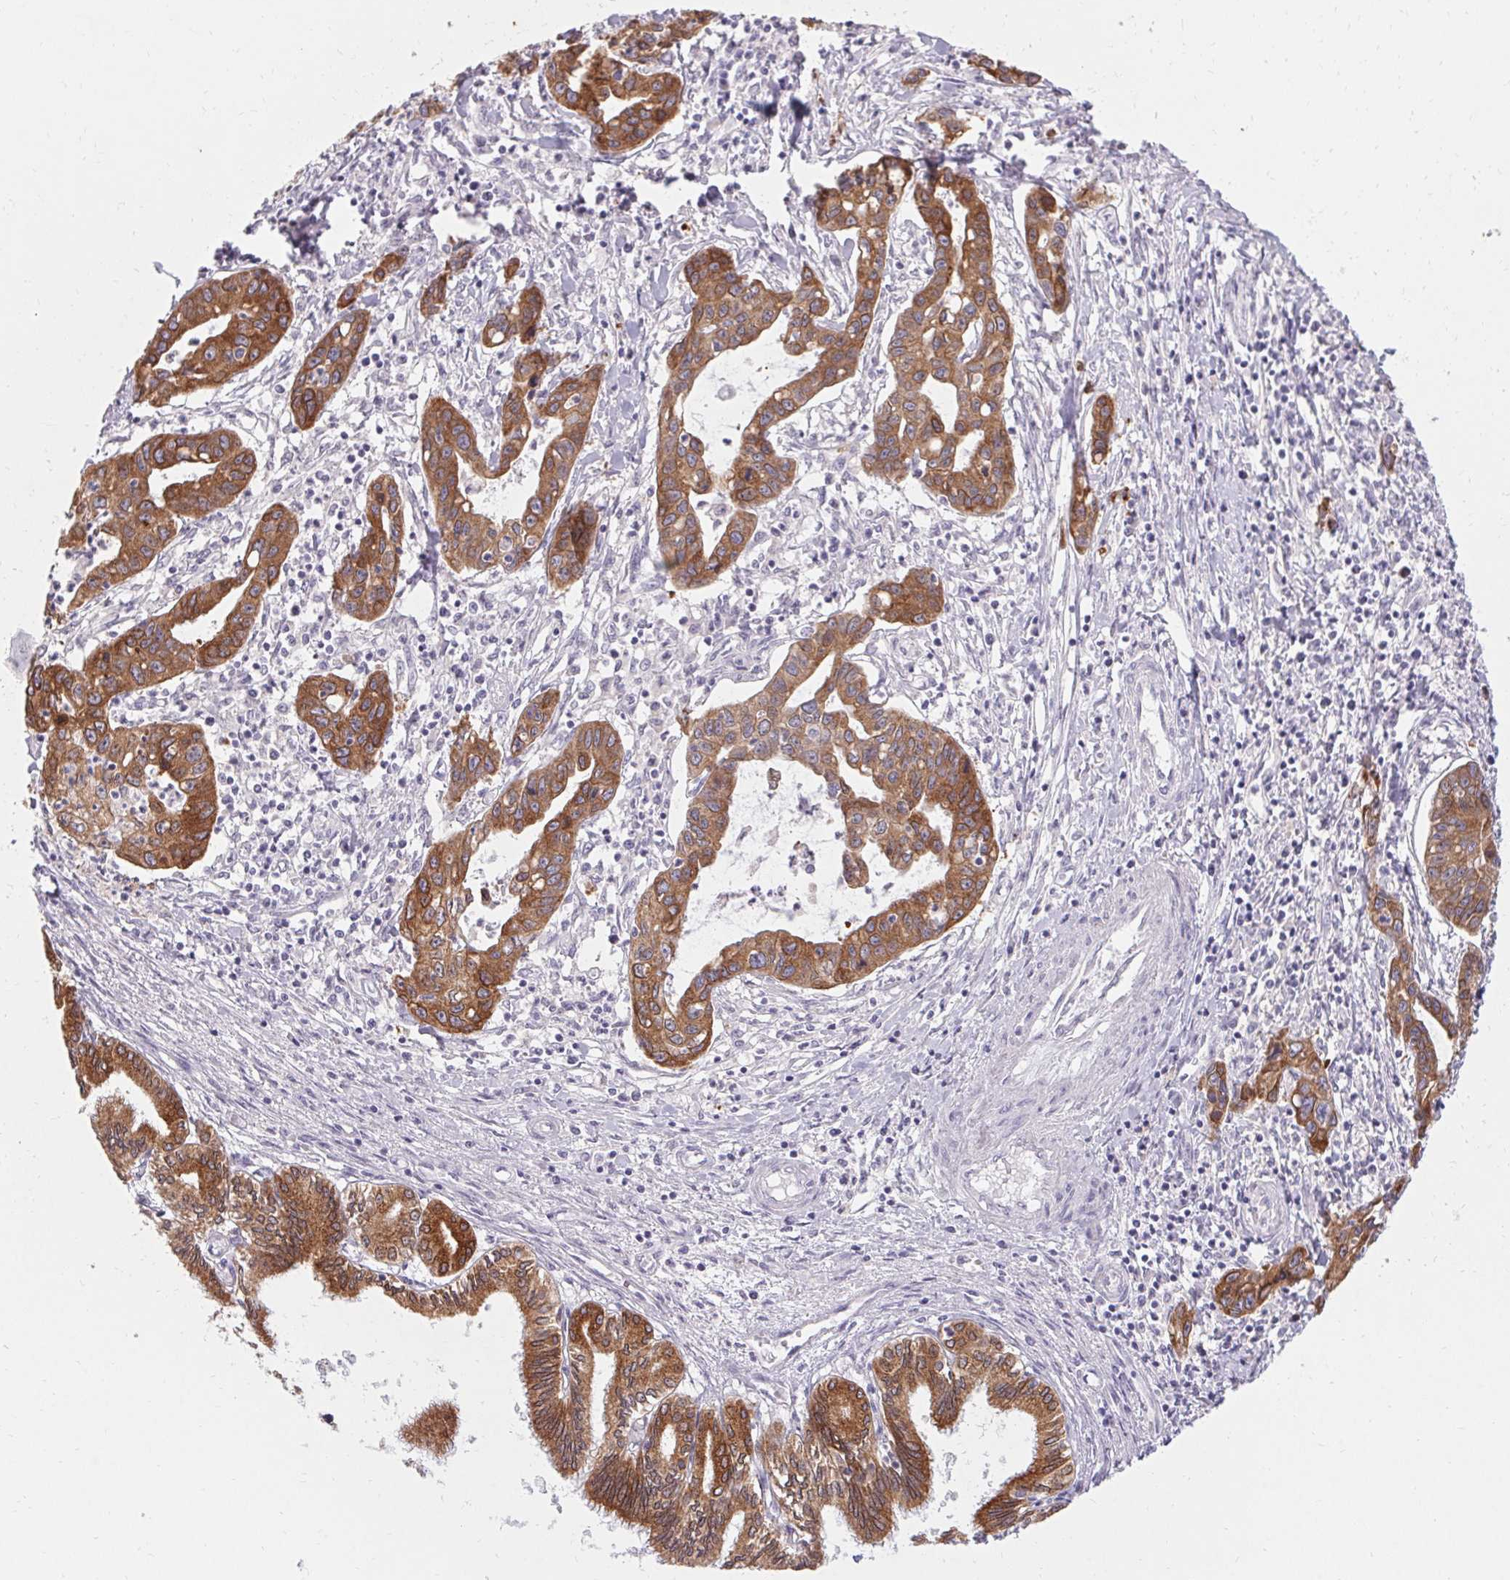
{"staining": {"intensity": "moderate", "quantity": ">75%", "location": "cytoplasmic/membranous"}, "tissue": "liver cancer", "cell_type": "Tumor cells", "image_type": "cancer", "snomed": [{"axis": "morphology", "description": "Cholangiocarcinoma"}, {"axis": "topography", "description": "Liver"}], "caption": "Immunohistochemical staining of liver cancer (cholangiocarcinoma) reveals medium levels of moderate cytoplasmic/membranous protein positivity in approximately >75% of tumor cells.", "gene": "HSD17B3", "patient": {"sex": "male", "age": 58}}